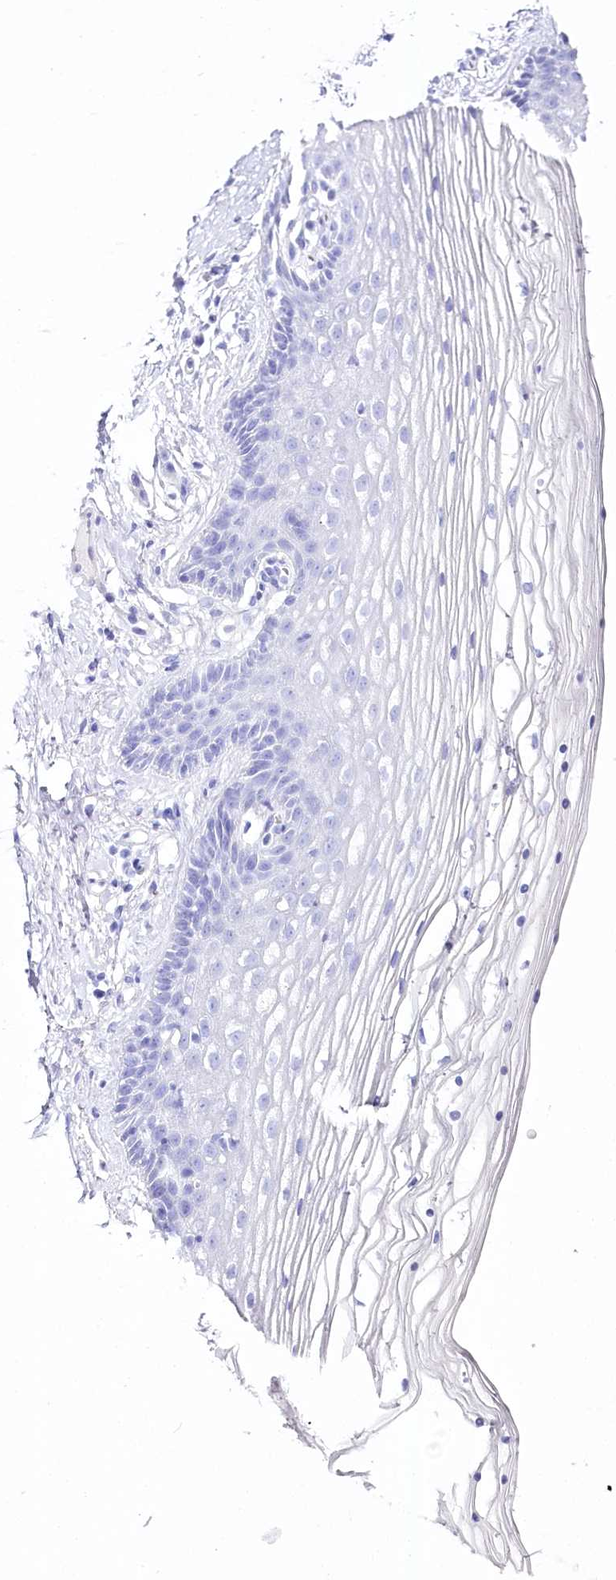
{"staining": {"intensity": "negative", "quantity": "none", "location": "none"}, "tissue": "vagina", "cell_type": "Squamous epithelial cells", "image_type": "normal", "snomed": [{"axis": "morphology", "description": "Normal tissue, NOS"}, {"axis": "topography", "description": "Vagina"}], "caption": "Squamous epithelial cells are negative for protein expression in normal human vagina. (DAB (3,3'-diaminobenzidine) IHC, high magnification).", "gene": "CSN3", "patient": {"sex": "female", "age": 46}}